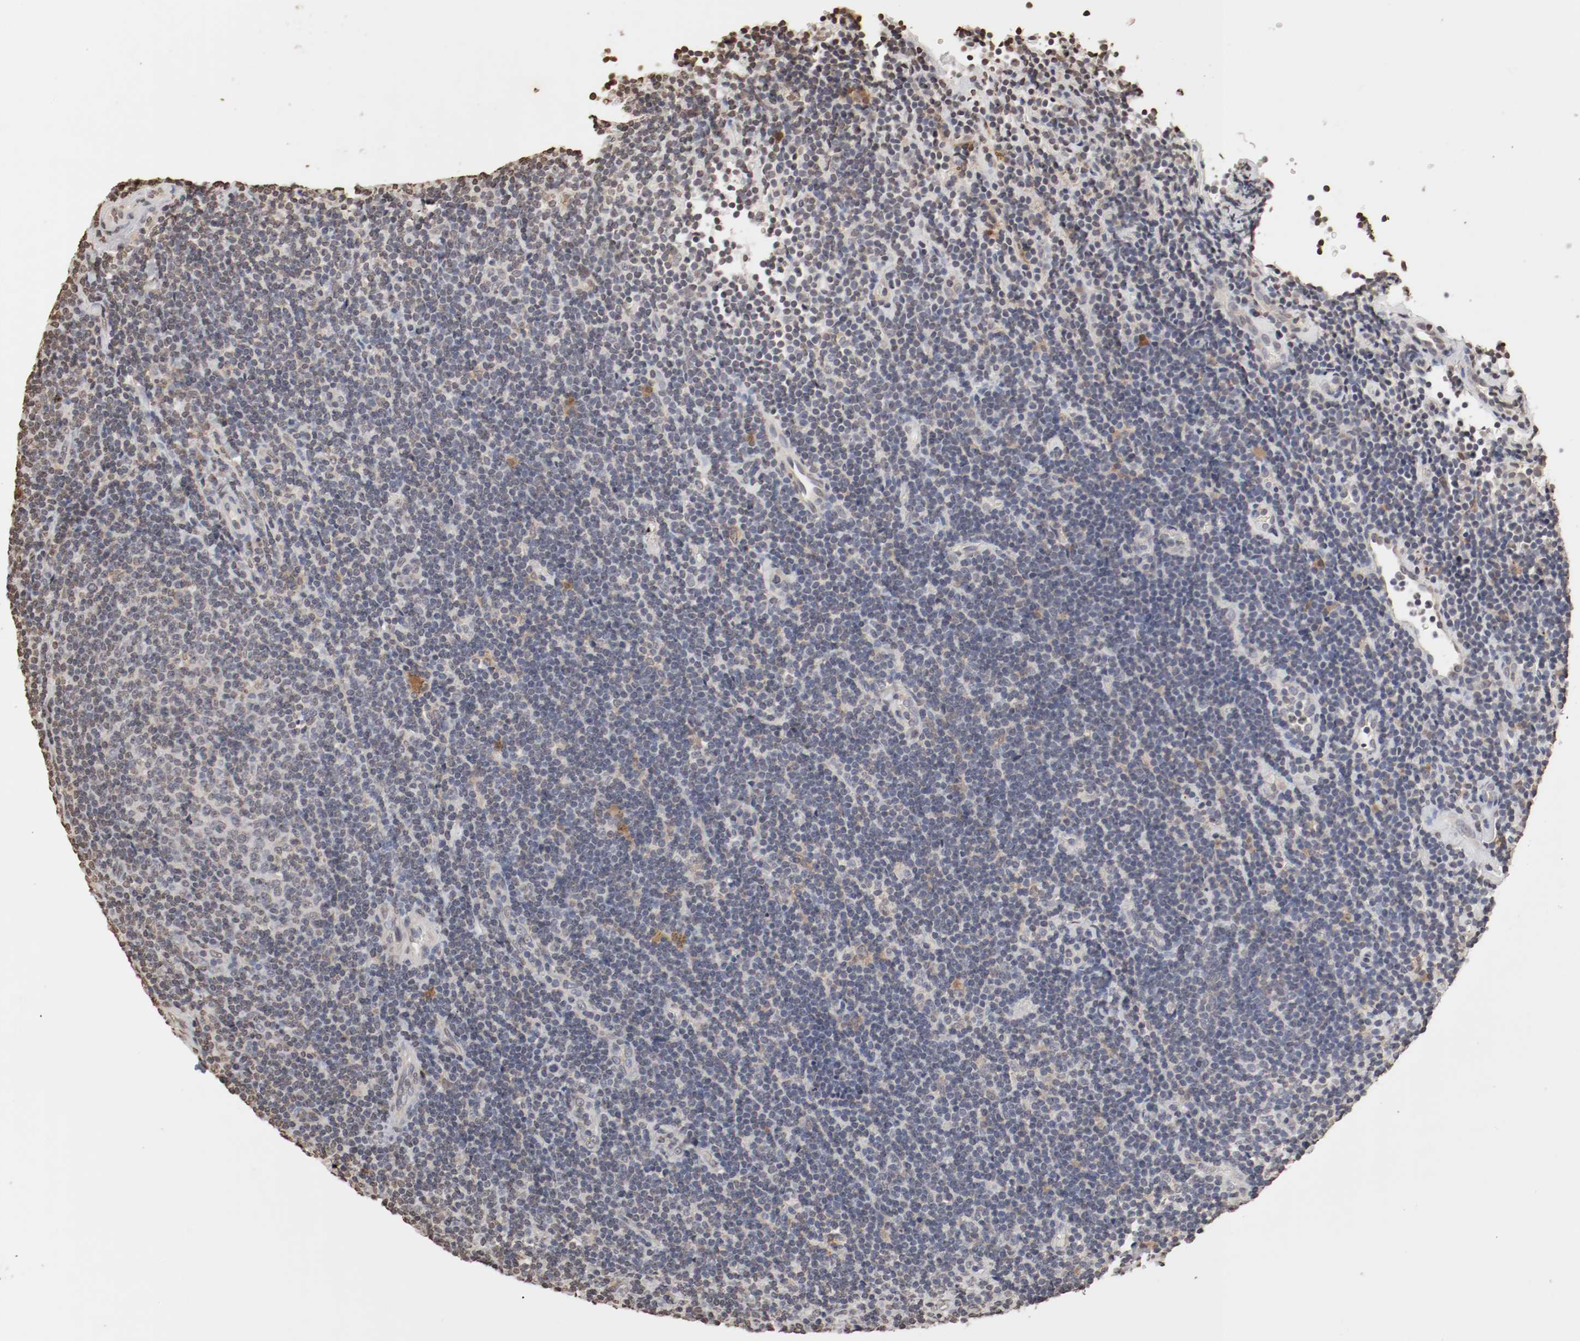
{"staining": {"intensity": "weak", "quantity": "<25%", "location": "cytoplasmic/membranous,nuclear"}, "tissue": "lymphoma", "cell_type": "Tumor cells", "image_type": "cancer", "snomed": [{"axis": "morphology", "description": "Malignant lymphoma, non-Hodgkin's type, Low grade"}, {"axis": "topography", "description": "Lymph node"}], "caption": "A micrograph of lymphoma stained for a protein displays no brown staining in tumor cells.", "gene": "WASL", "patient": {"sex": "male", "age": 70}}